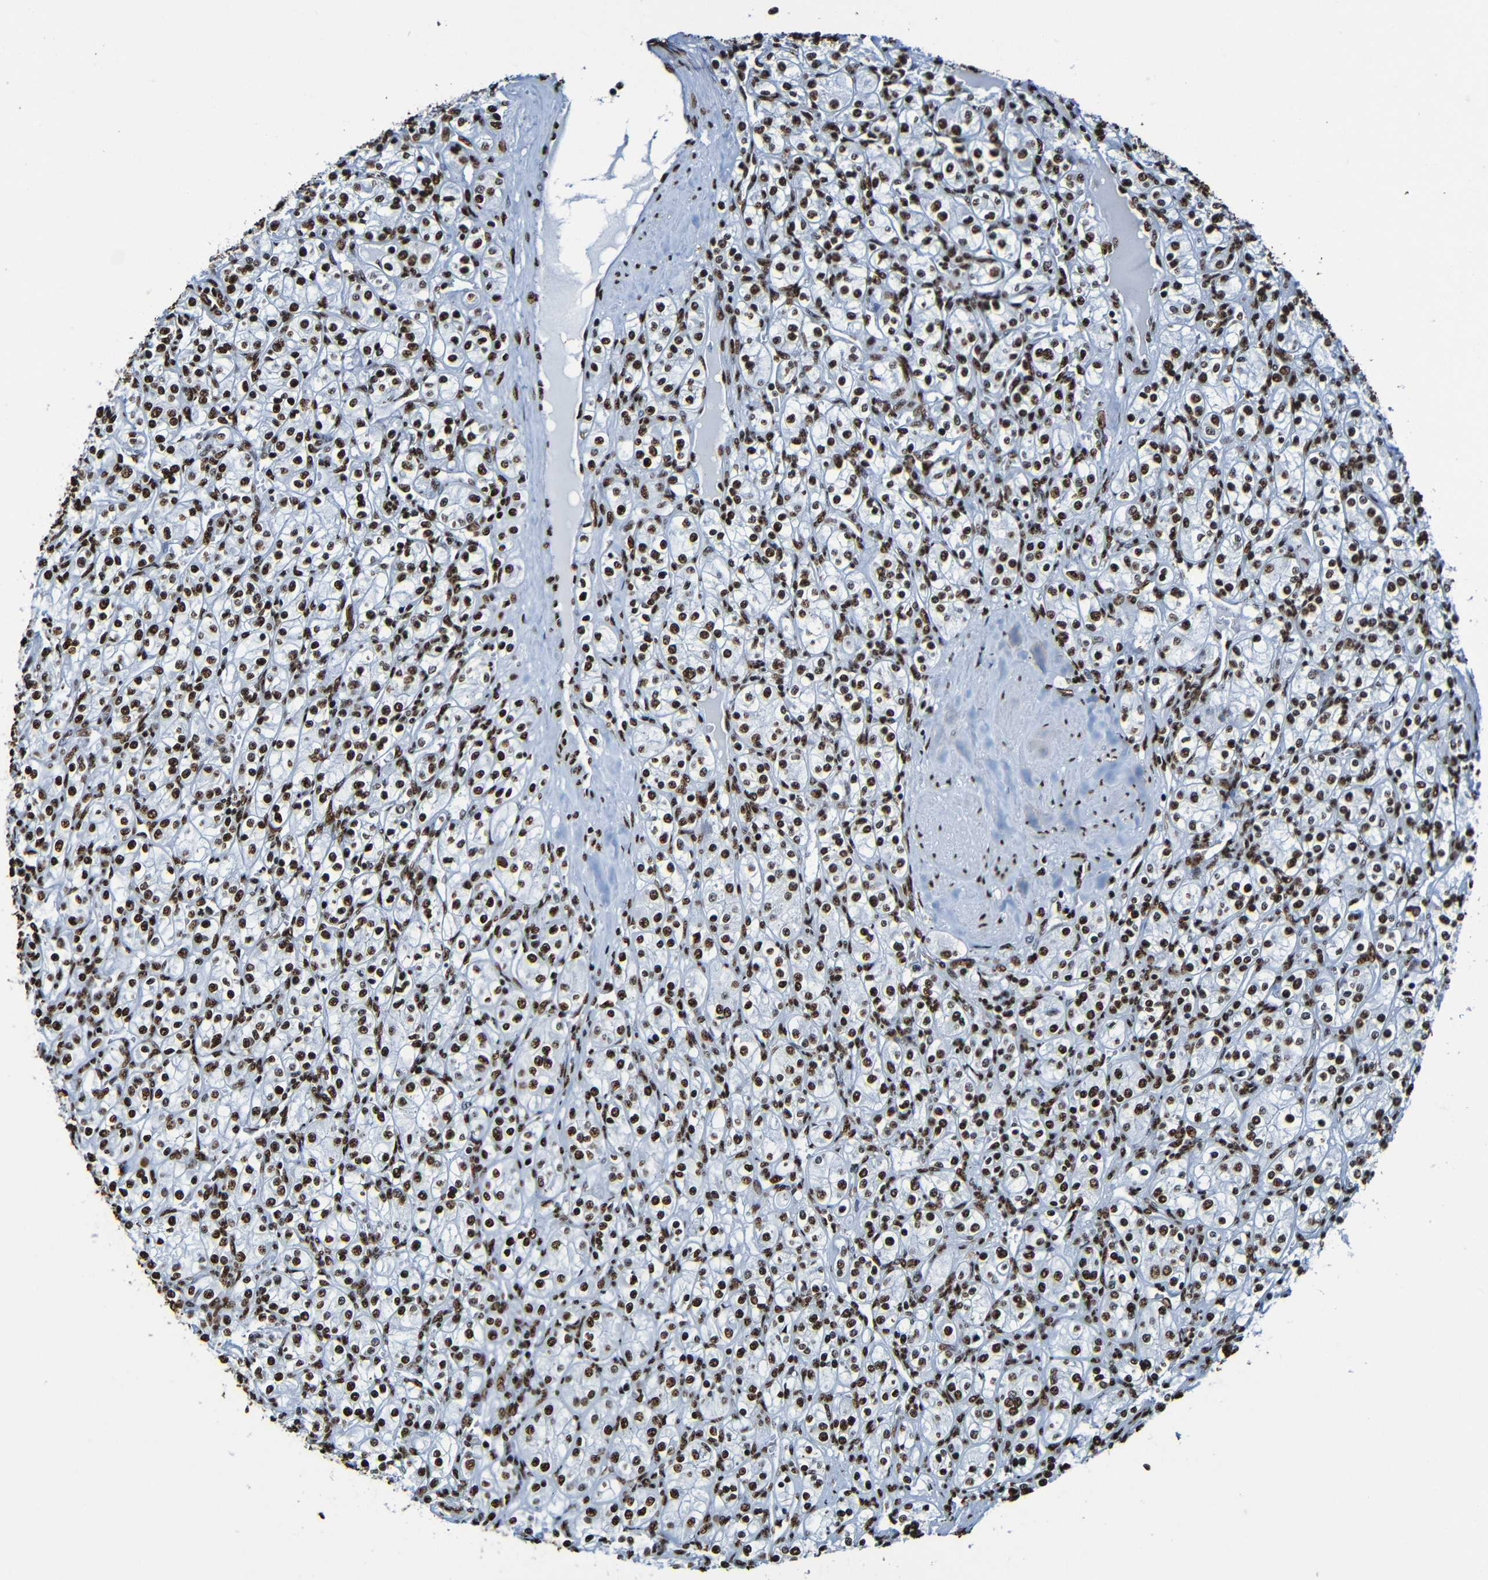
{"staining": {"intensity": "strong", "quantity": ">75%", "location": "nuclear"}, "tissue": "renal cancer", "cell_type": "Tumor cells", "image_type": "cancer", "snomed": [{"axis": "morphology", "description": "Adenocarcinoma, NOS"}, {"axis": "topography", "description": "Kidney"}], "caption": "This photomicrograph reveals immunohistochemistry (IHC) staining of renal cancer (adenocarcinoma), with high strong nuclear staining in about >75% of tumor cells.", "gene": "SRSF3", "patient": {"sex": "male", "age": 77}}